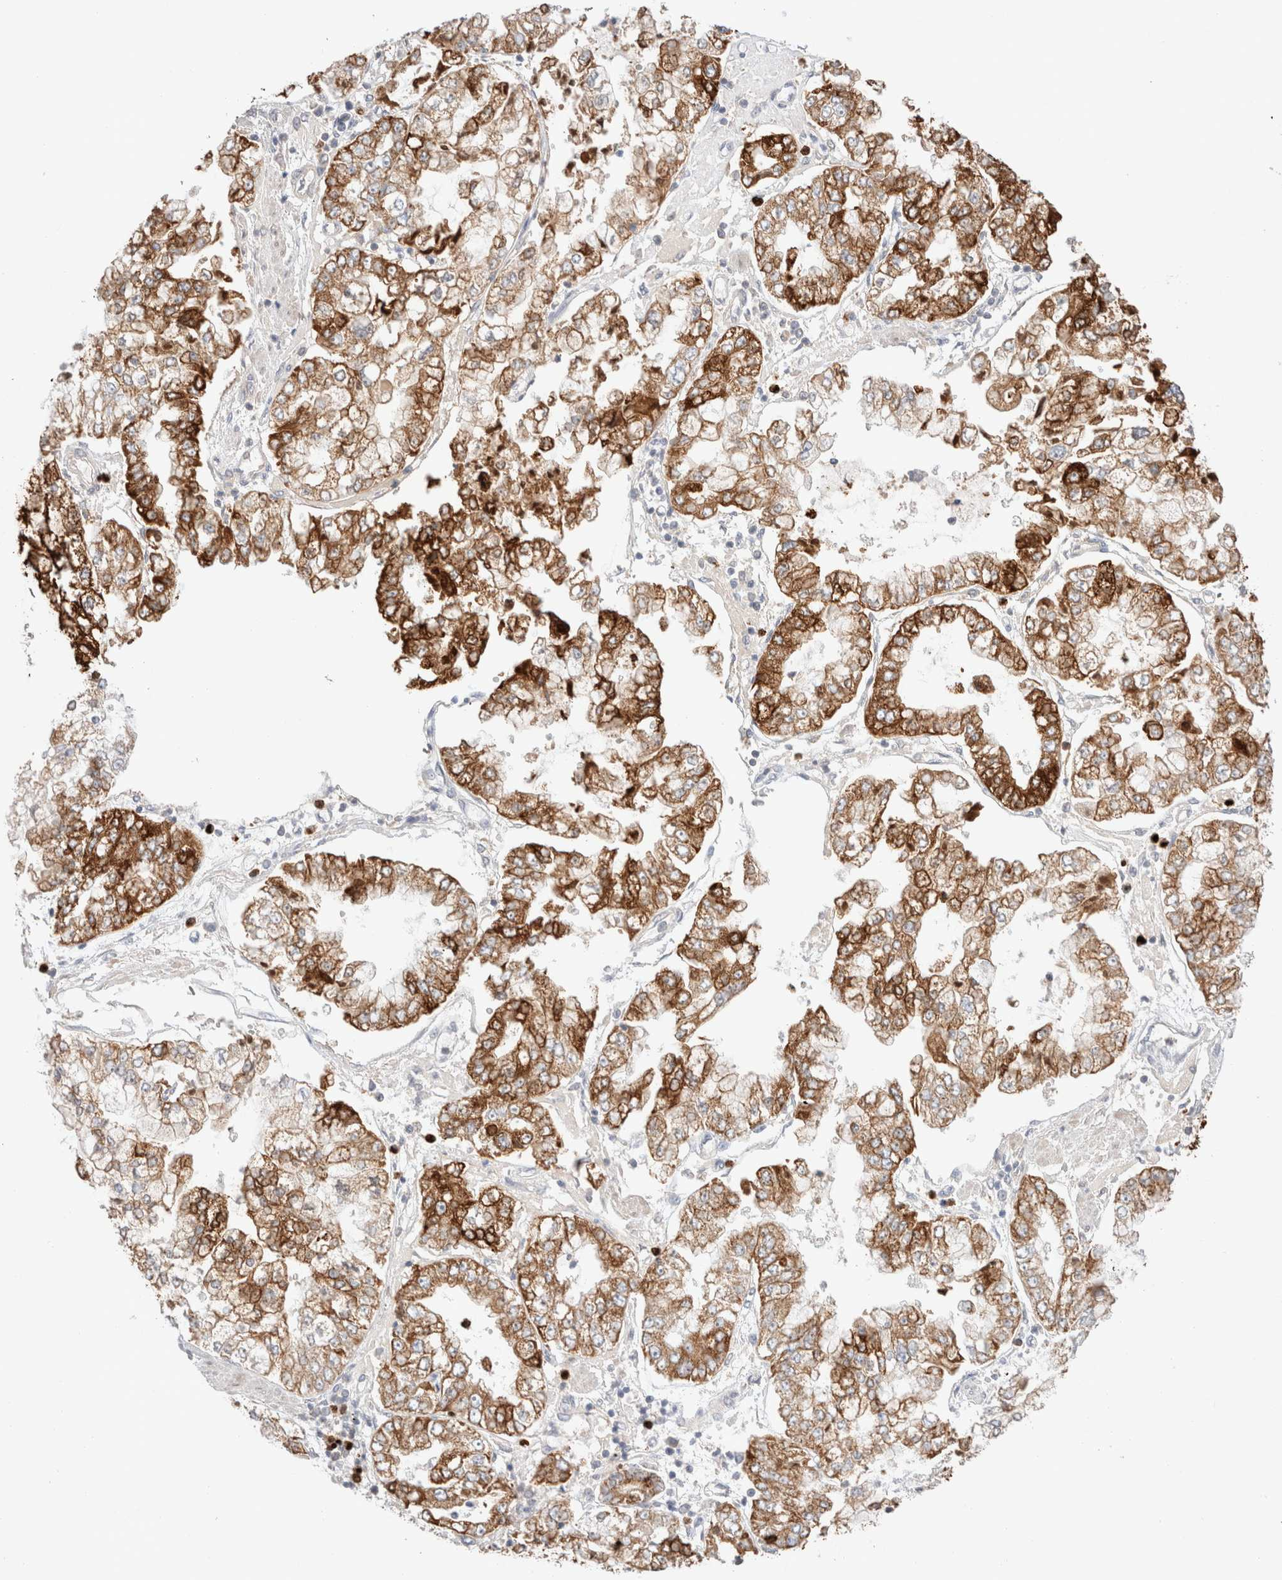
{"staining": {"intensity": "strong", "quantity": ">75%", "location": "cytoplasmic/membranous"}, "tissue": "stomach cancer", "cell_type": "Tumor cells", "image_type": "cancer", "snomed": [{"axis": "morphology", "description": "Adenocarcinoma, NOS"}, {"axis": "topography", "description": "Stomach"}], "caption": "A photomicrograph of human stomach cancer (adenocarcinoma) stained for a protein demonstrates strong cytoplasmic/membranous brown staining in tumor cells.", "gene": "TRIM41", "patient": {"sex": "male", "age": 76}}